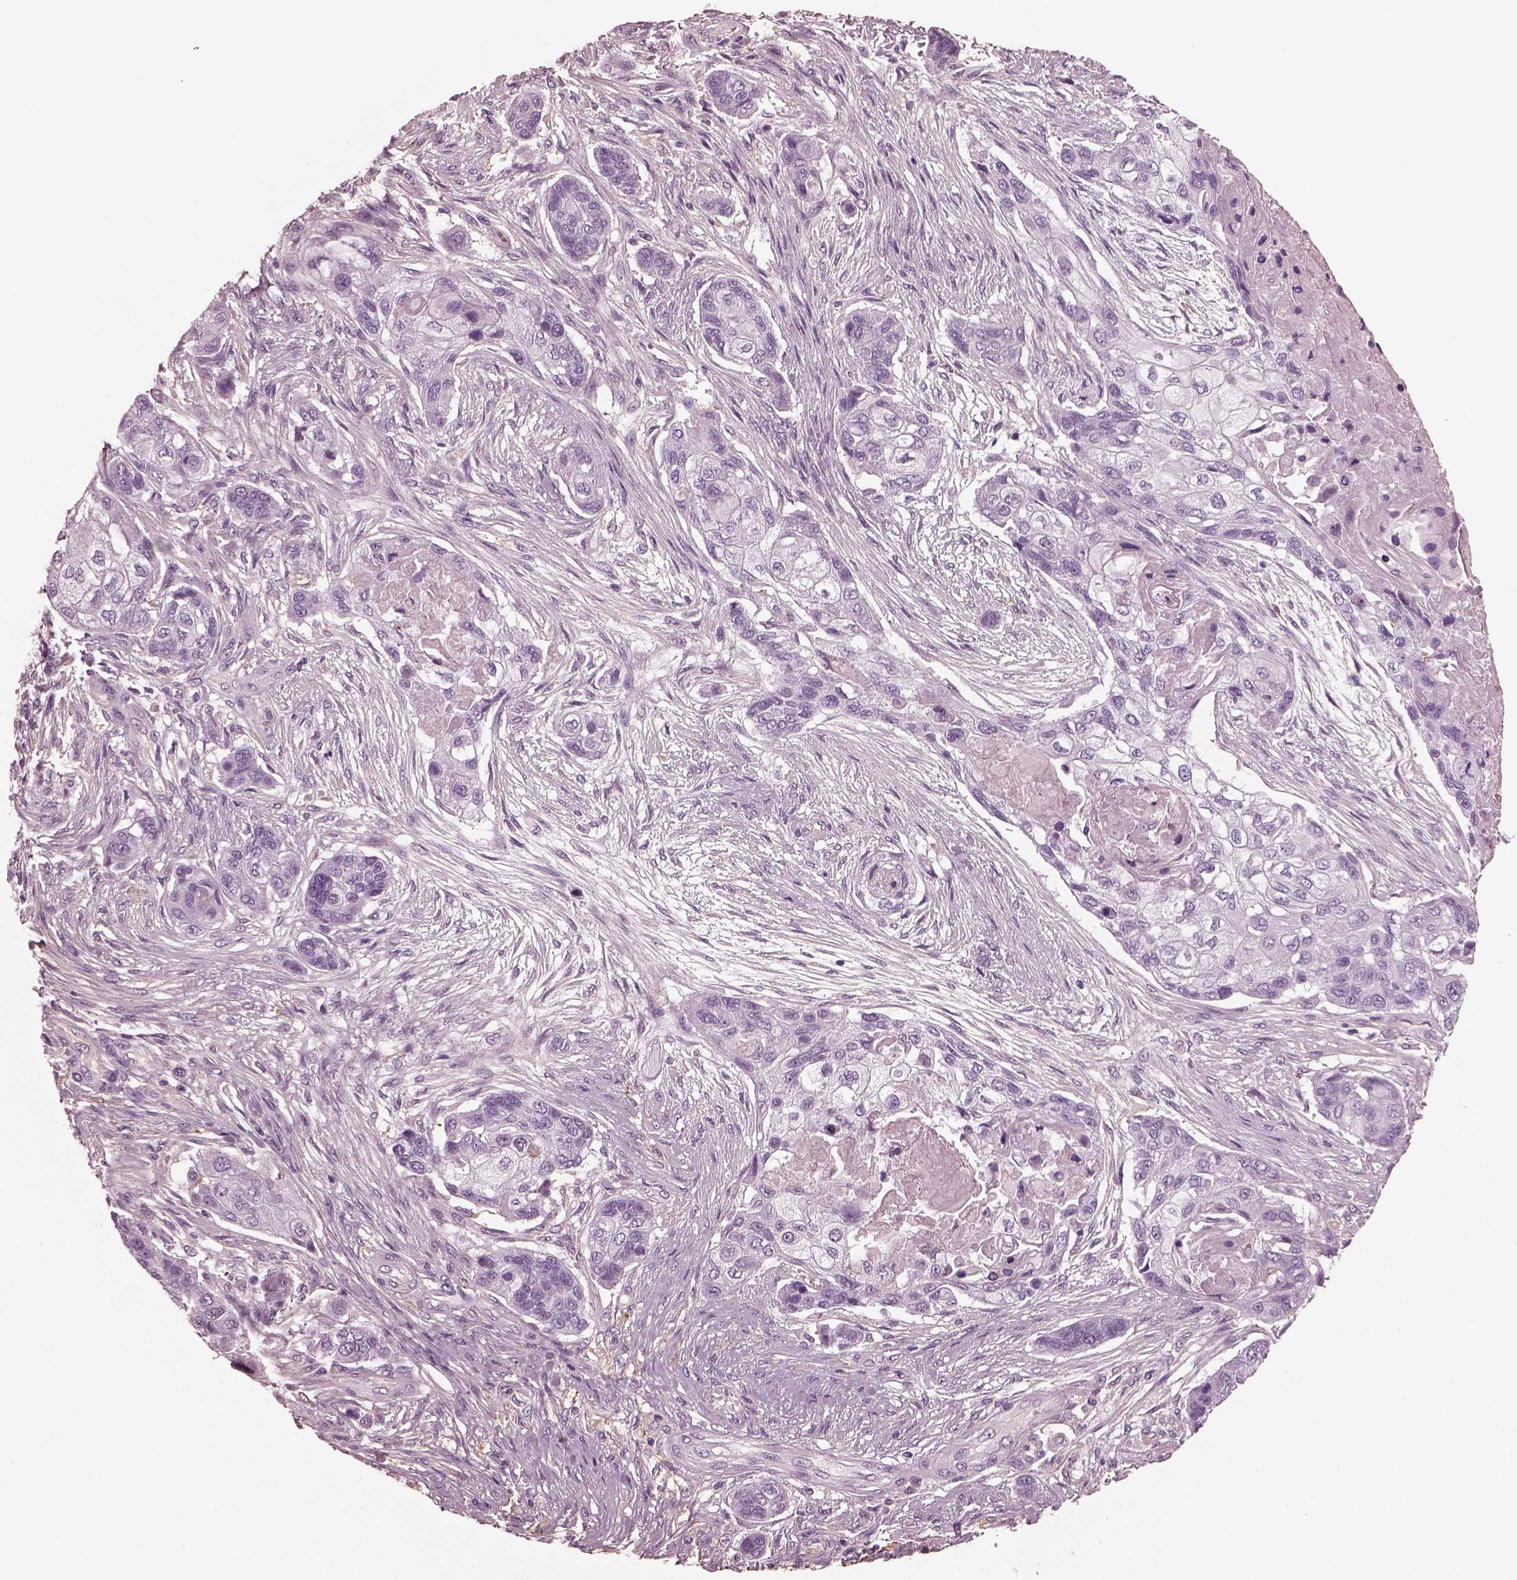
{"staining": {"intensity": "negative", "quantity": "none", "location": "none"}, "tissue": "lung cancer", "cell_type": "Tumor cells", "image_type": "cancer", "snomed": [{"axis": "morphology", "description": "Squamous cell carcinoma, NOS"}, {"axis": "topography", "description": "Lung"}], "caption": "Protein analysis of squamous cell carcinoma (lung) exhibits no significant positivity in tumor cells.", "gene": "CGA", "patient": {"sex": "male", "age": 69}}